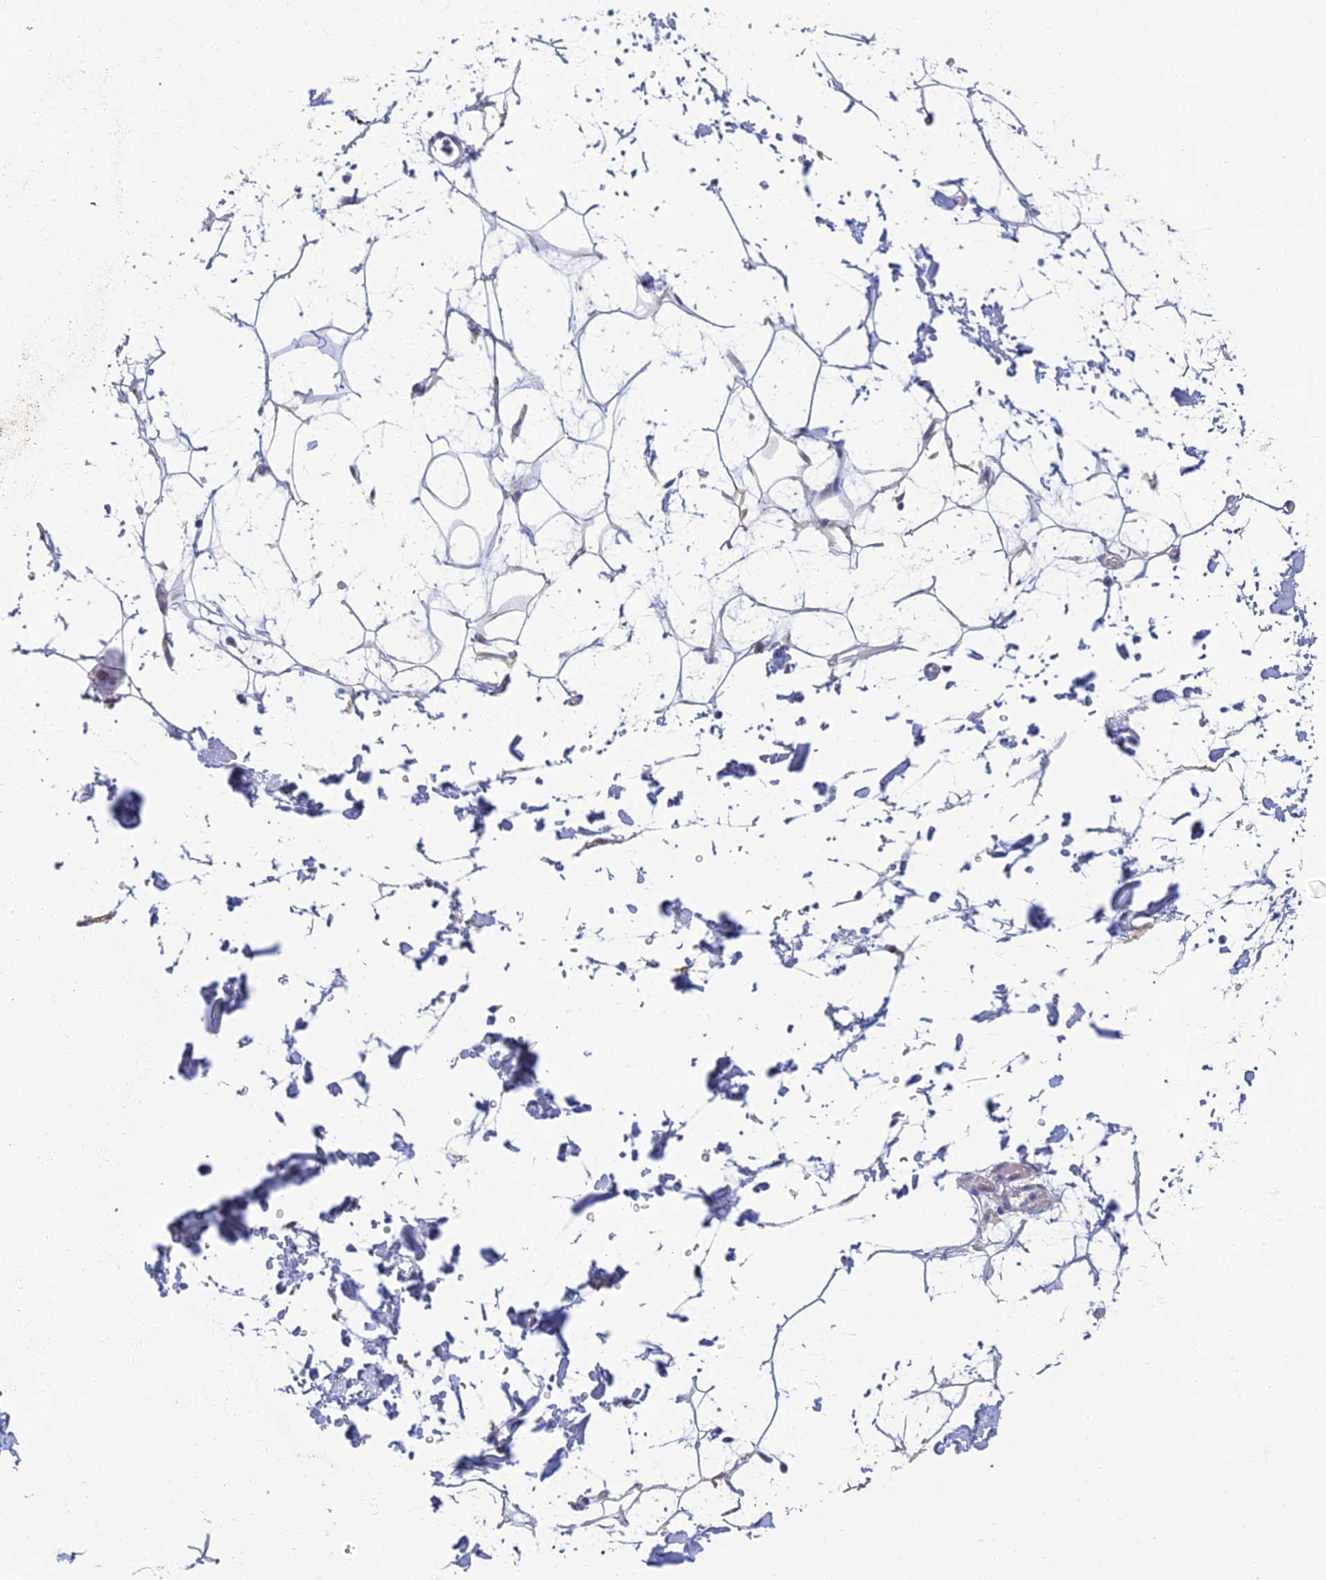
{"staining": {"intensity": "negative", "quantity": "none", "location": "none"}, "tissue": "adipose tissue", "cell_type": "Adipocytes", "image_type": "normal", "snomed": [{"axis": "morphology", "description": "Normal tissue, NOS"}, {"axis": "topography", "description": "Soft tissue"}], "caption": "This is an immunohistochemistry (IHC) micrograph of benign adipose tissue. There is no staining in adipocytes.", "gene": "NEURL1", "patient": {"sex": "male", "age": 72}}